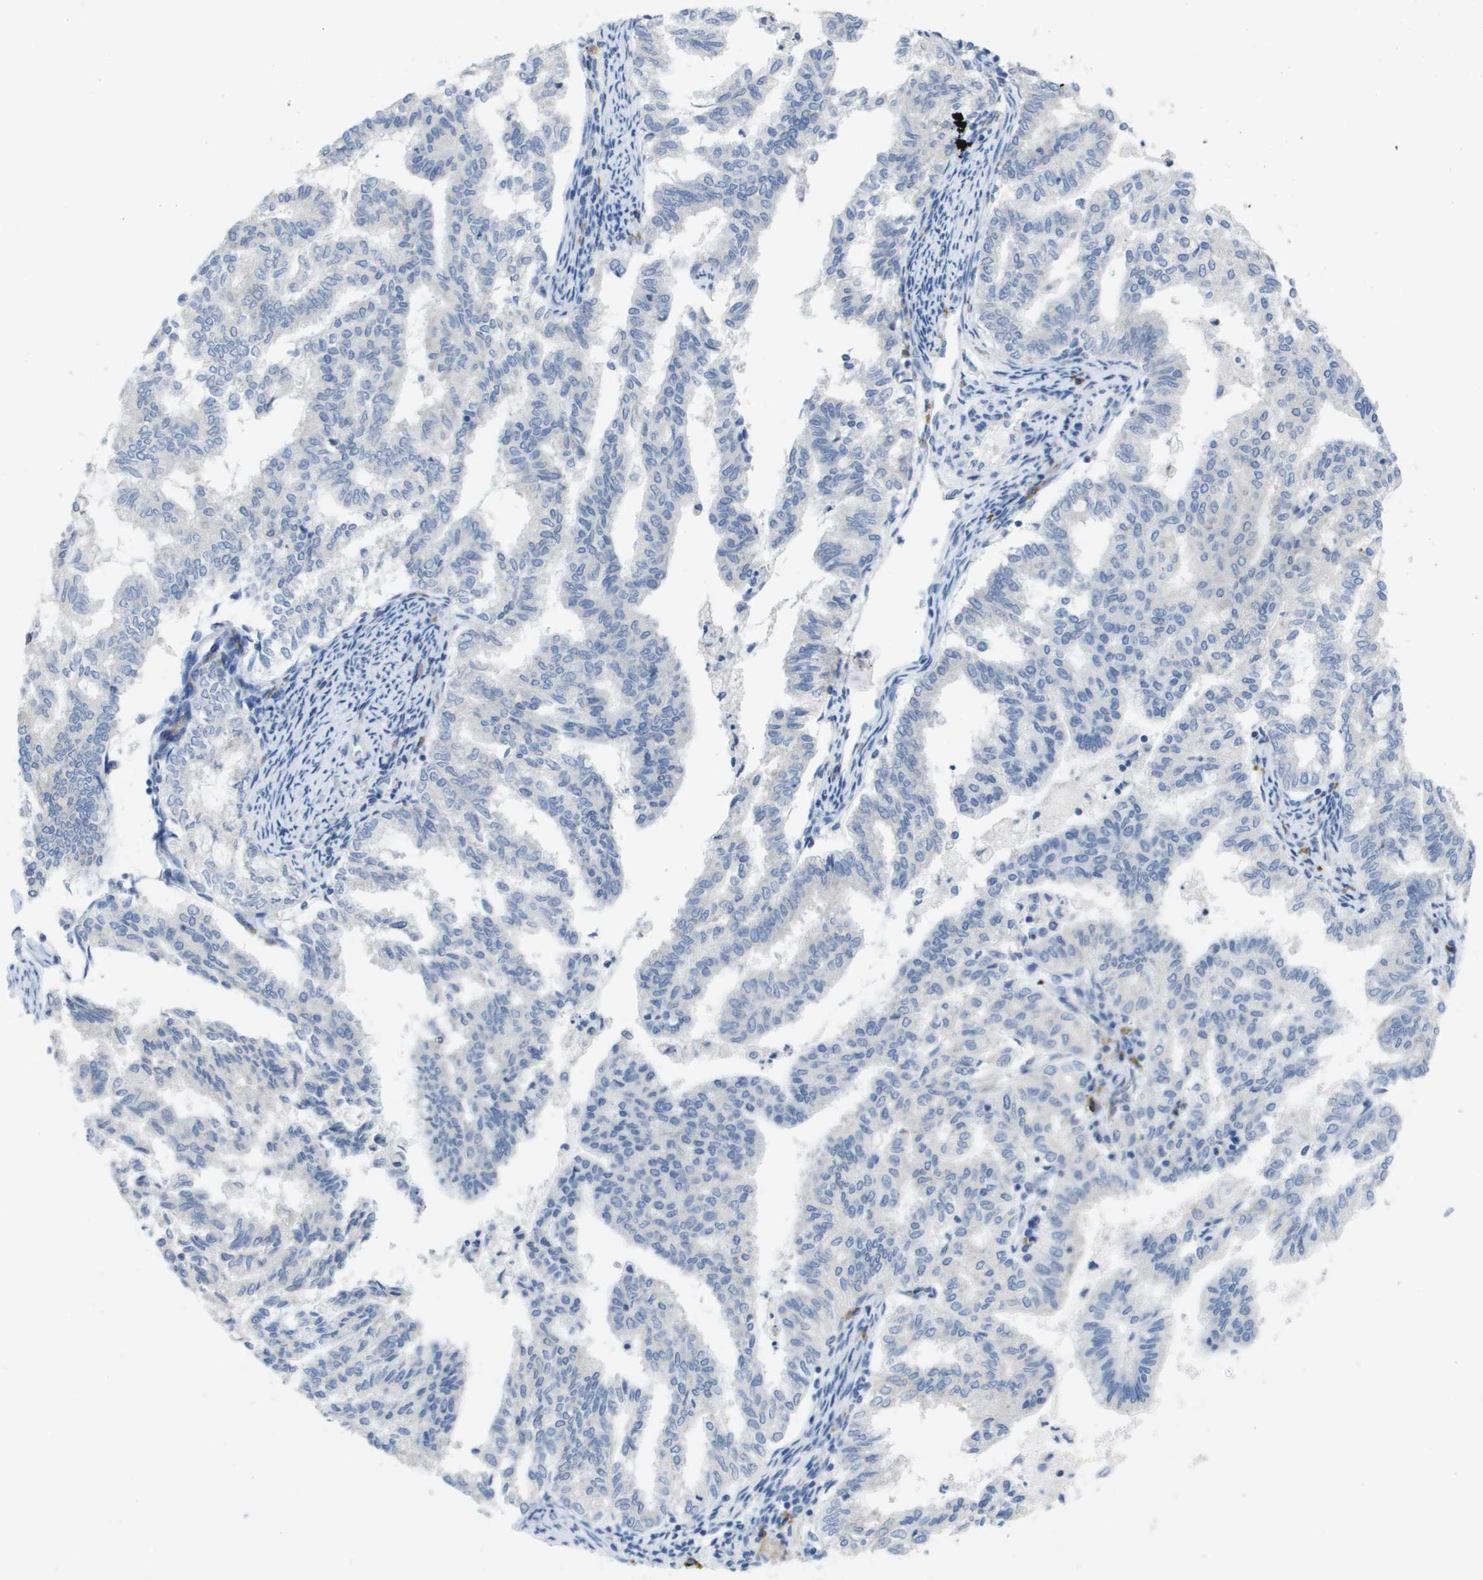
{"staining": {"intensity": "negative", "quantity": "none", "location": "none"}, "tissue": "endometrial cancer", "cell_type": "Tumor cells", "image_type": "cancer", "snomed": [{"axis": "morphology", "description": "Adenocarcinoma, NOS"}, {"axis": "topography", "description": "Endometrium"}], "caption": "This micrograph is of adenocarcinoma (endometrial) stained with IHC to label a protein in brown with the nuclei are counter-stained blue. There is no positivity in tumor cells.", "gene": "CD3G", "patient": {"sex": "female", "age": 79}}